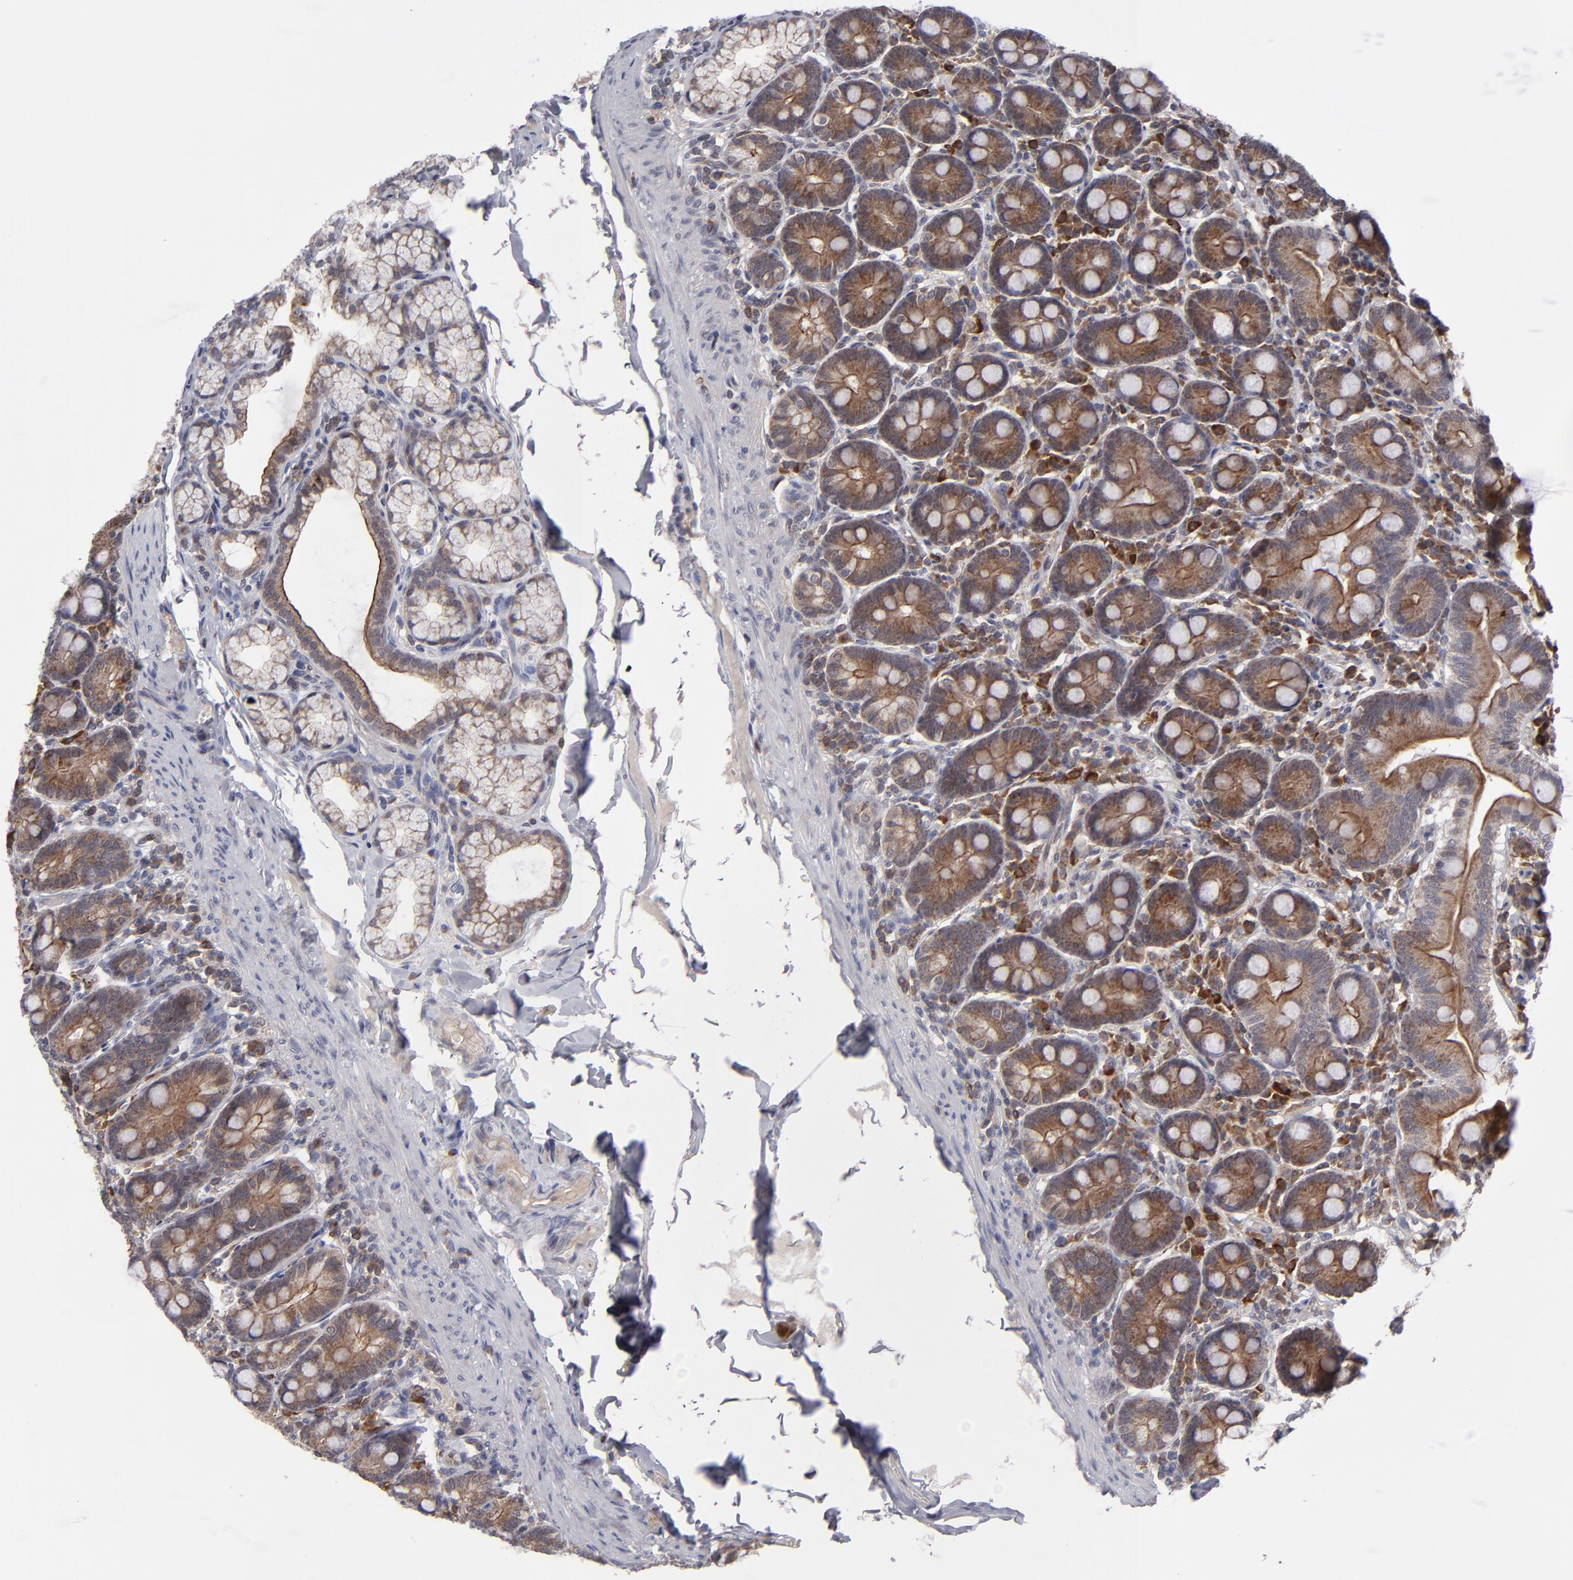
{"staining": {"intensity": "strong", "quantity": ">75%", "location": "cytoplasmic/membranous"}, "tissue": "duodenum", "cell_type": "Glandular cells", "image_type": "normal", "snomed": [{"axis": "morphology", "description": "Normal tissue, NOS"}, {"axis": "topography", "description": "Duodenum"}], "caption": "Protein positivity by immunohistochemistry shows strong cytoplasmic/membranous staining in approximately >75% of glandular cells in normal duodenum. The staining is performed using DAB brown chromogen to label protein expression. The nuclei are counter-stained blue using hematoxylin.", "gene": "GLCCI1", "patient": {"sex": "male", "age": 50}}